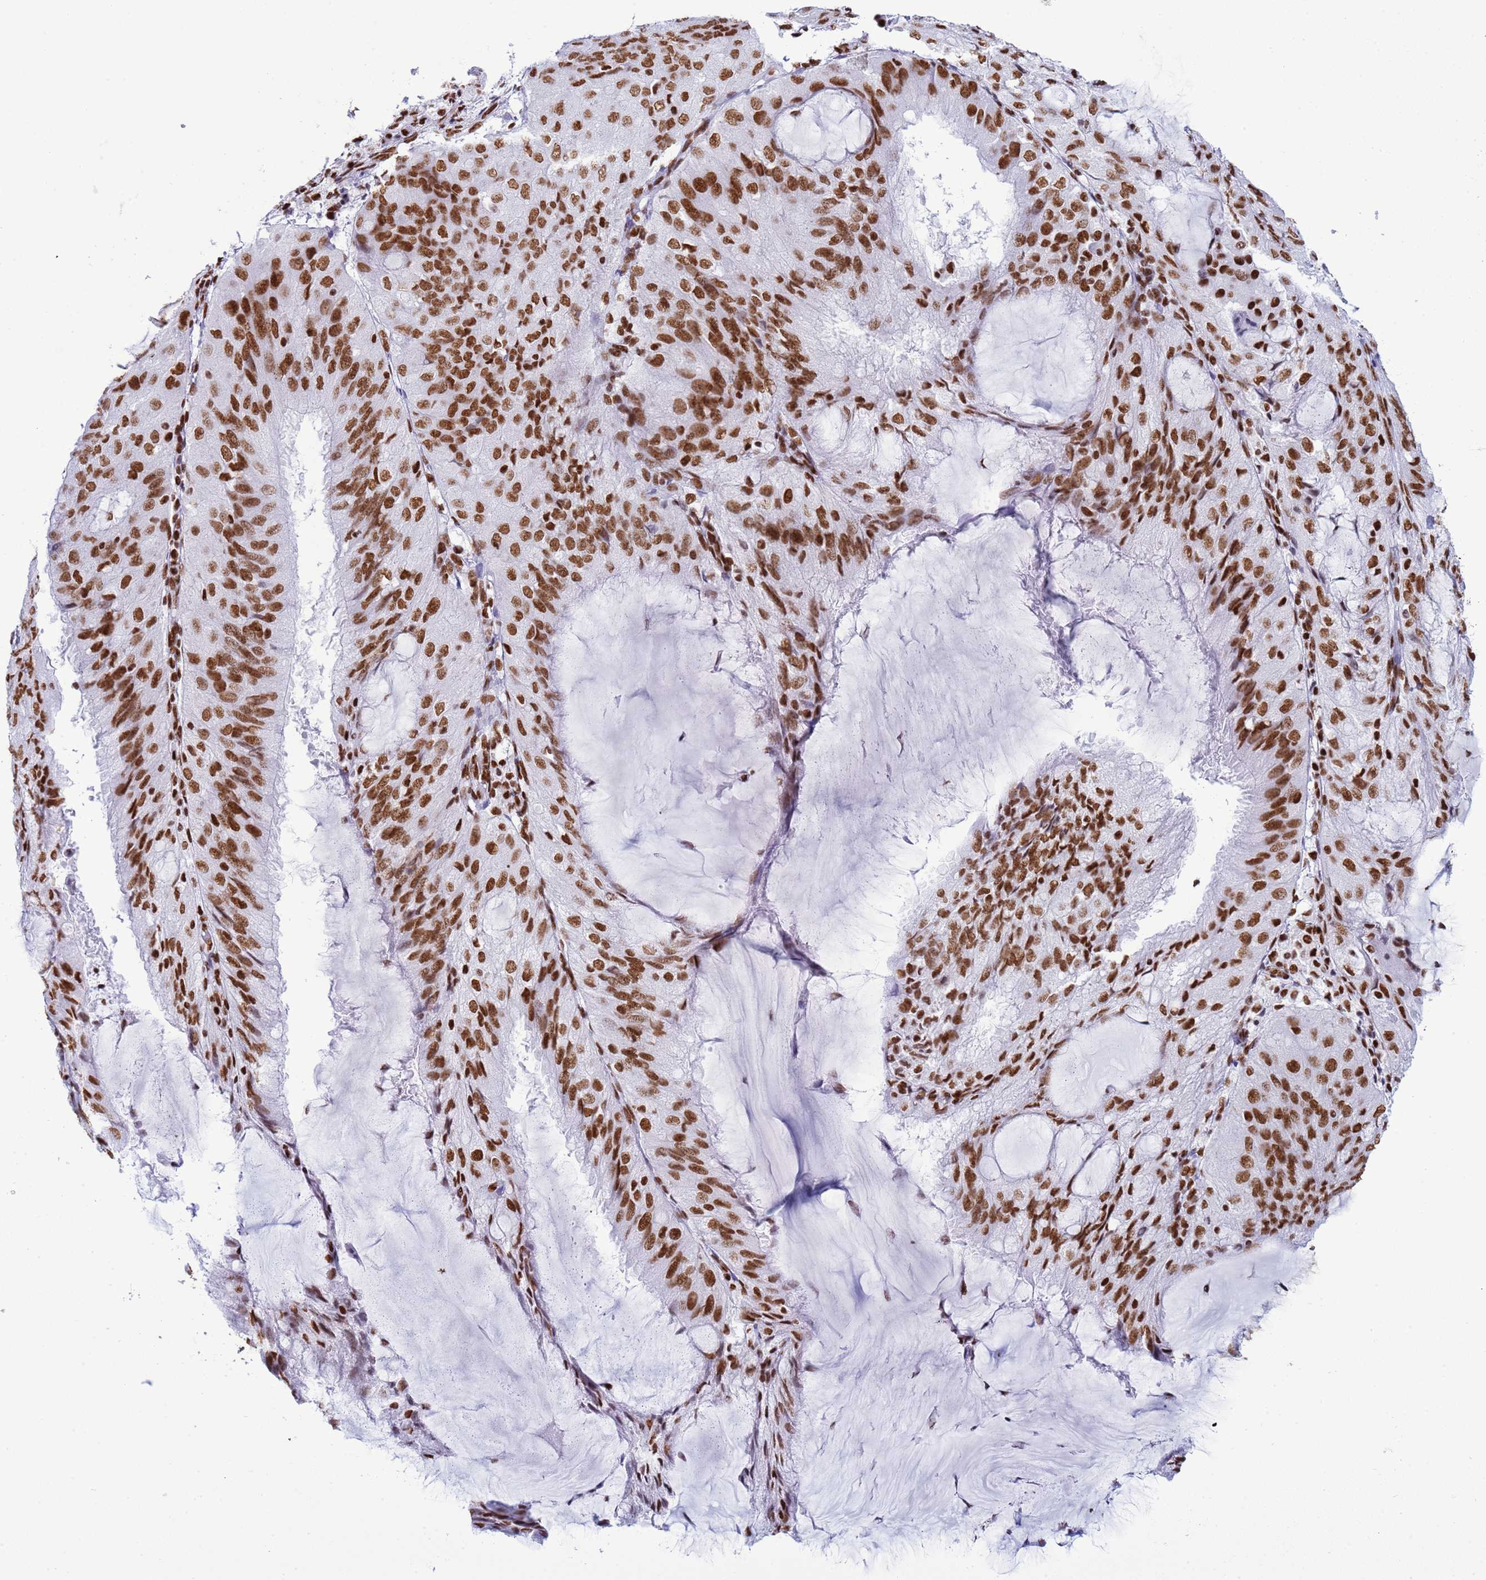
{"staining": {"intensity": "moderate", "quantity": ">75%", "location": "nuclear"}, "tissue": "endometrial cancer", "cell_type": "Tumor cells", "image_type": "cancer", "snomed": [{"axis": "morphology", "description": "Adenocarcinoma, NOS"}, {"axis": "topography", "description": "Endometrium"}], "caption": "Endometrial adenocarcinoma stained with a brown dye displays moderate nuclear positive staining in approximately >75% of tumor cells.", "gene": "RALY", "patient": {"sex": "female", "age": 81}}